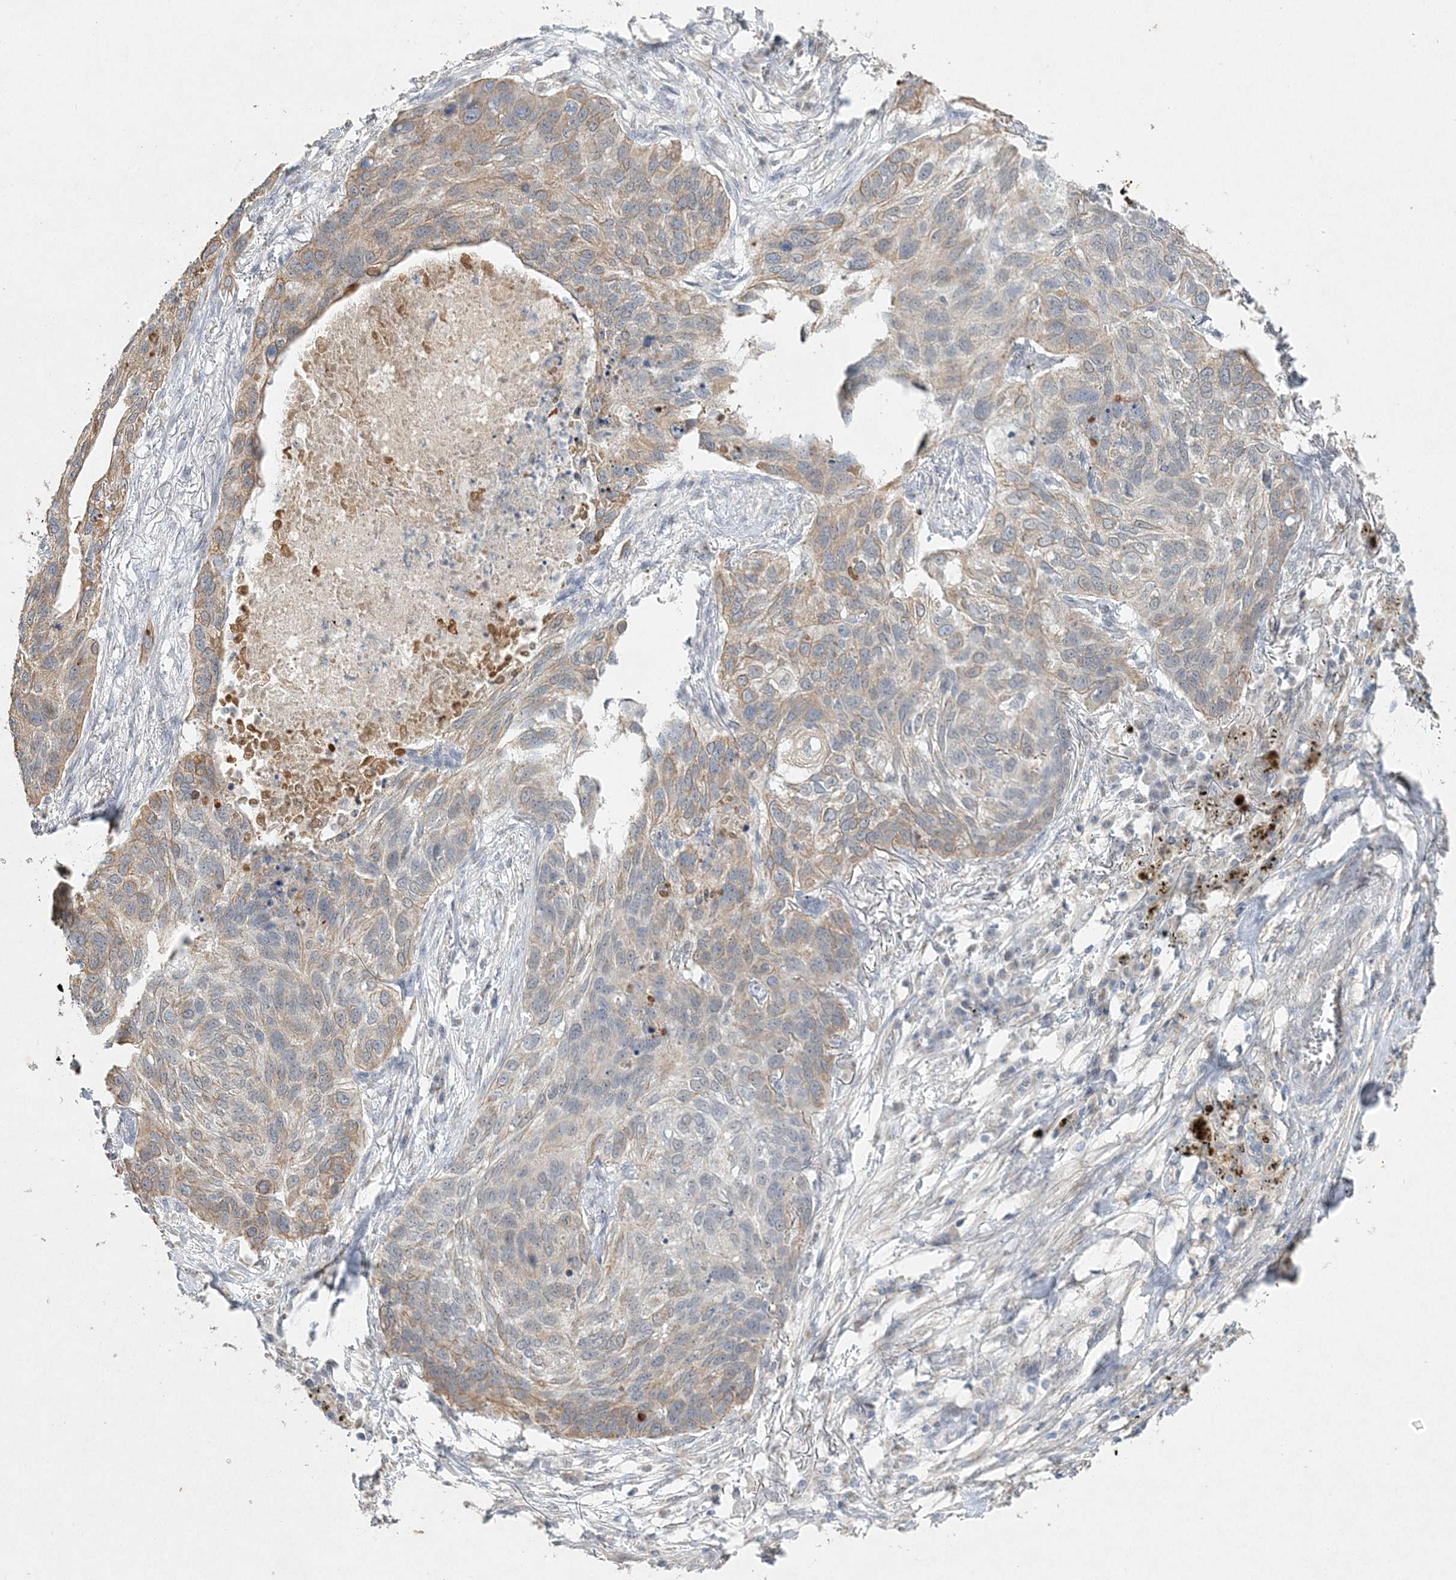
{"staining": {"intensity": "moderate", "quantity": "<25%", "location": "cytoplasmic/membranous"}, "tissue": "lung cancer", "cell_type": "Tumor cells", "image_type": "cancer", "snomed": [{"axis": "morphology", "description": "Squamous cell carcinoma, NOS"}, {"axis": "topography", "description": "Lung"}], "caption": "Lung squamous cell carcinoma stained with DAB (3,3'-diaminobenzidine) immunohistochemistry (IHC) displays low levels of moderate cytoplasmic/membranous positivity in approximately <25% of tumor cells. (brown staining indicates protein expression, while blue staining denotes nuclei).", "gene": "MAT2B", "patient": {"sex": "female", "age": 63}}